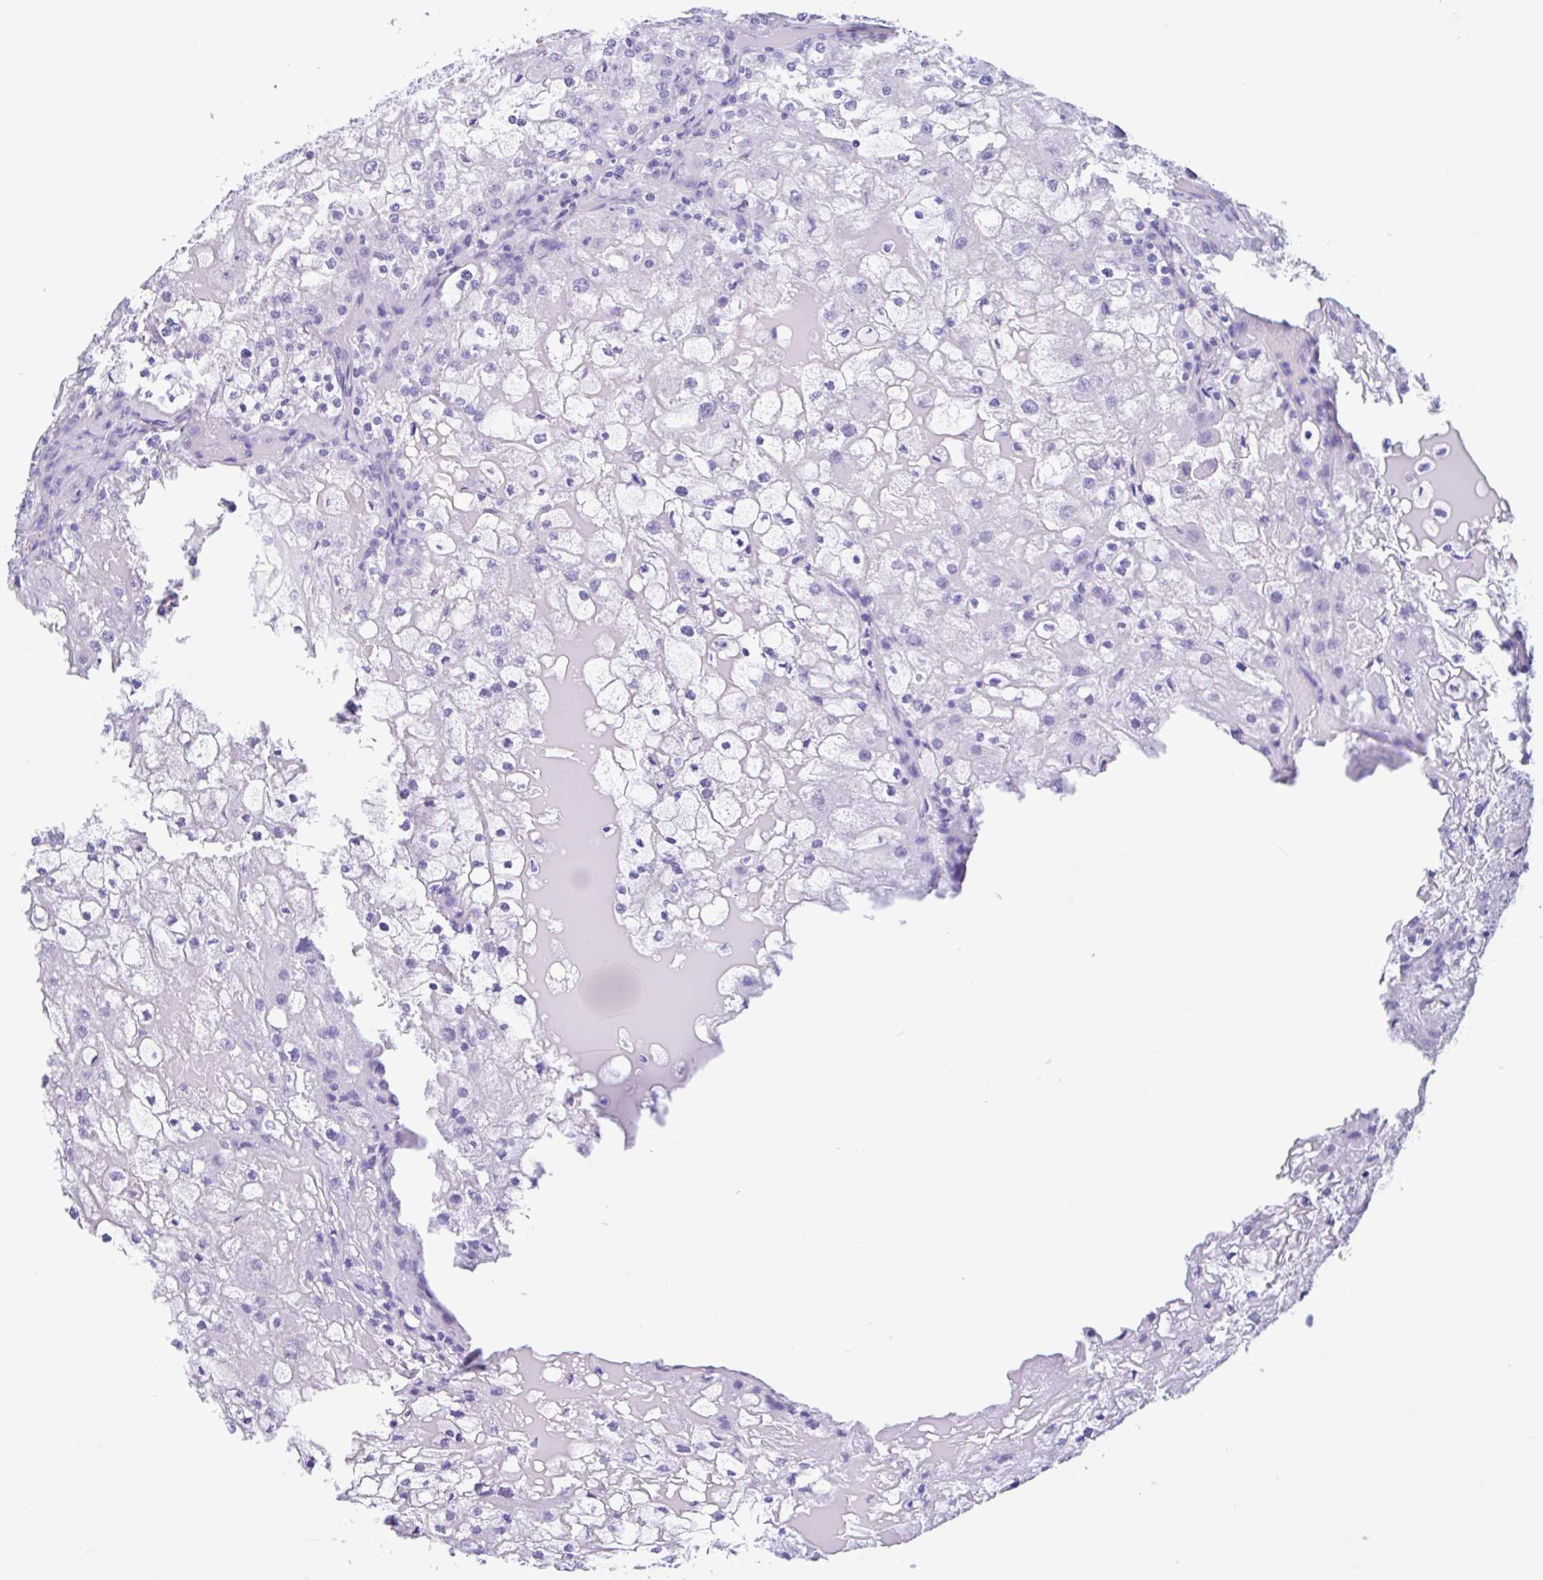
{"staining": {"intensity": "negative", "quantity": "none", "location": "none"}, "tissue": "renal cancer", "cell_type": "Tumor cells", "image_type": "cancer", "snomed": [{"axis": "morphology", "description": "Adenocarcinoma, NOS"}, {"axis": "topography", "description": "Kidney"}], "caption": "Histopathology image shows no protein positivity in tumor cells of adenocarcinoma (renal) tissue. (Immunohistochemistry (ihc), brightfield microscopy, high magnification).", "gene": "IAPP", "patient": {"sex": "female", "age": 74}}